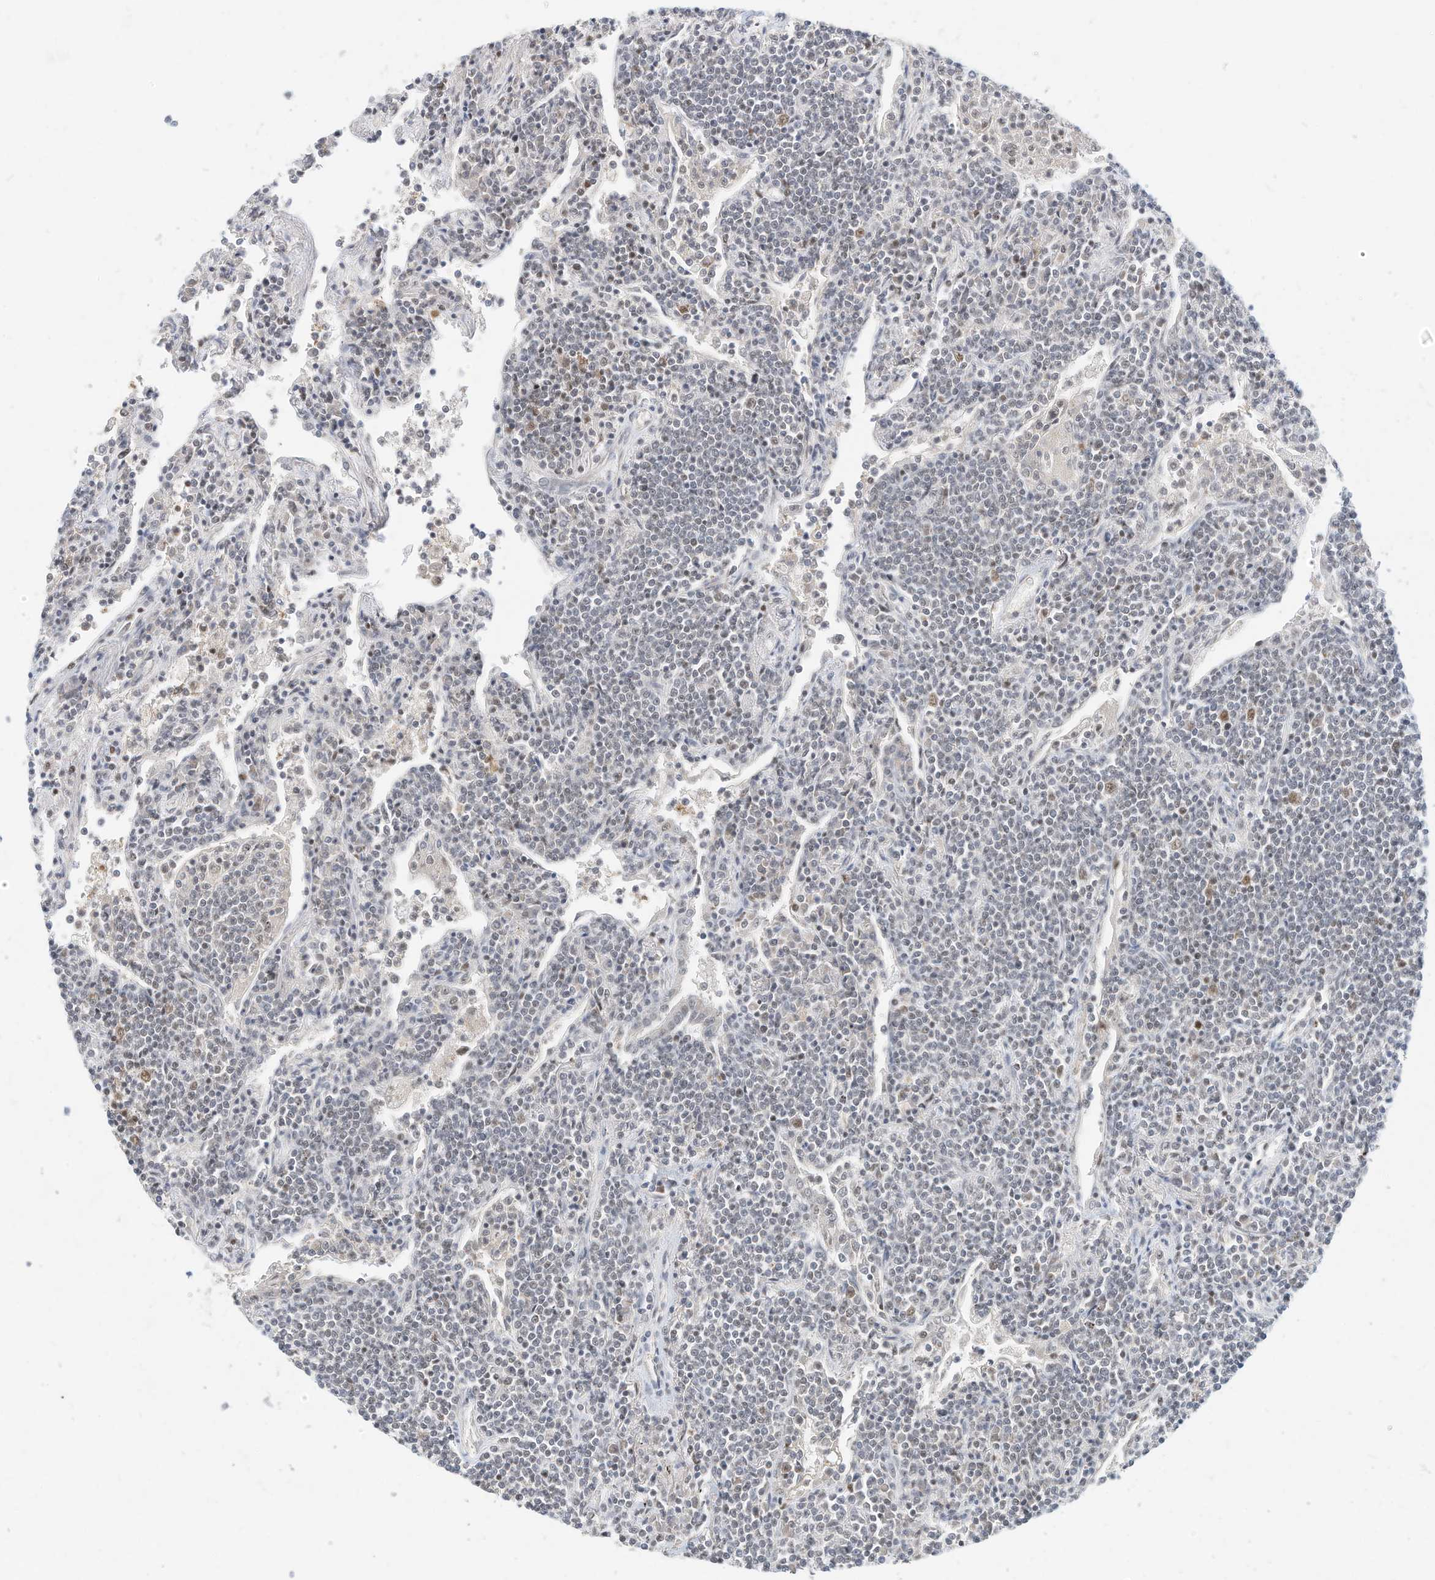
{"staining": {"intensity": "negative", "quantity": "none", "location": "none"}, "tissue": "lymphoma", "cell_type": "Tumor cells", "image_type": "cancer", "snomed": [{"axis": "morphology", "description": "Malignant lymphoma, non-Hodgkin's type, Low grade"}, {"axis": "topography", "description": "Lung"}], "caption": "IHC micrograph of neoplastic tissue: human malignant lymphoma, non-Hodgkin's type (low-grade) stained with DAB (3,3'-diaminobenzidine) displays no significant protein positivity in tumor cells. (Brightfield microscopy of DAB immunohistochemistry at high magnification).", "gene": "OGT", "patient": {"sex": "female", "age": 71}}